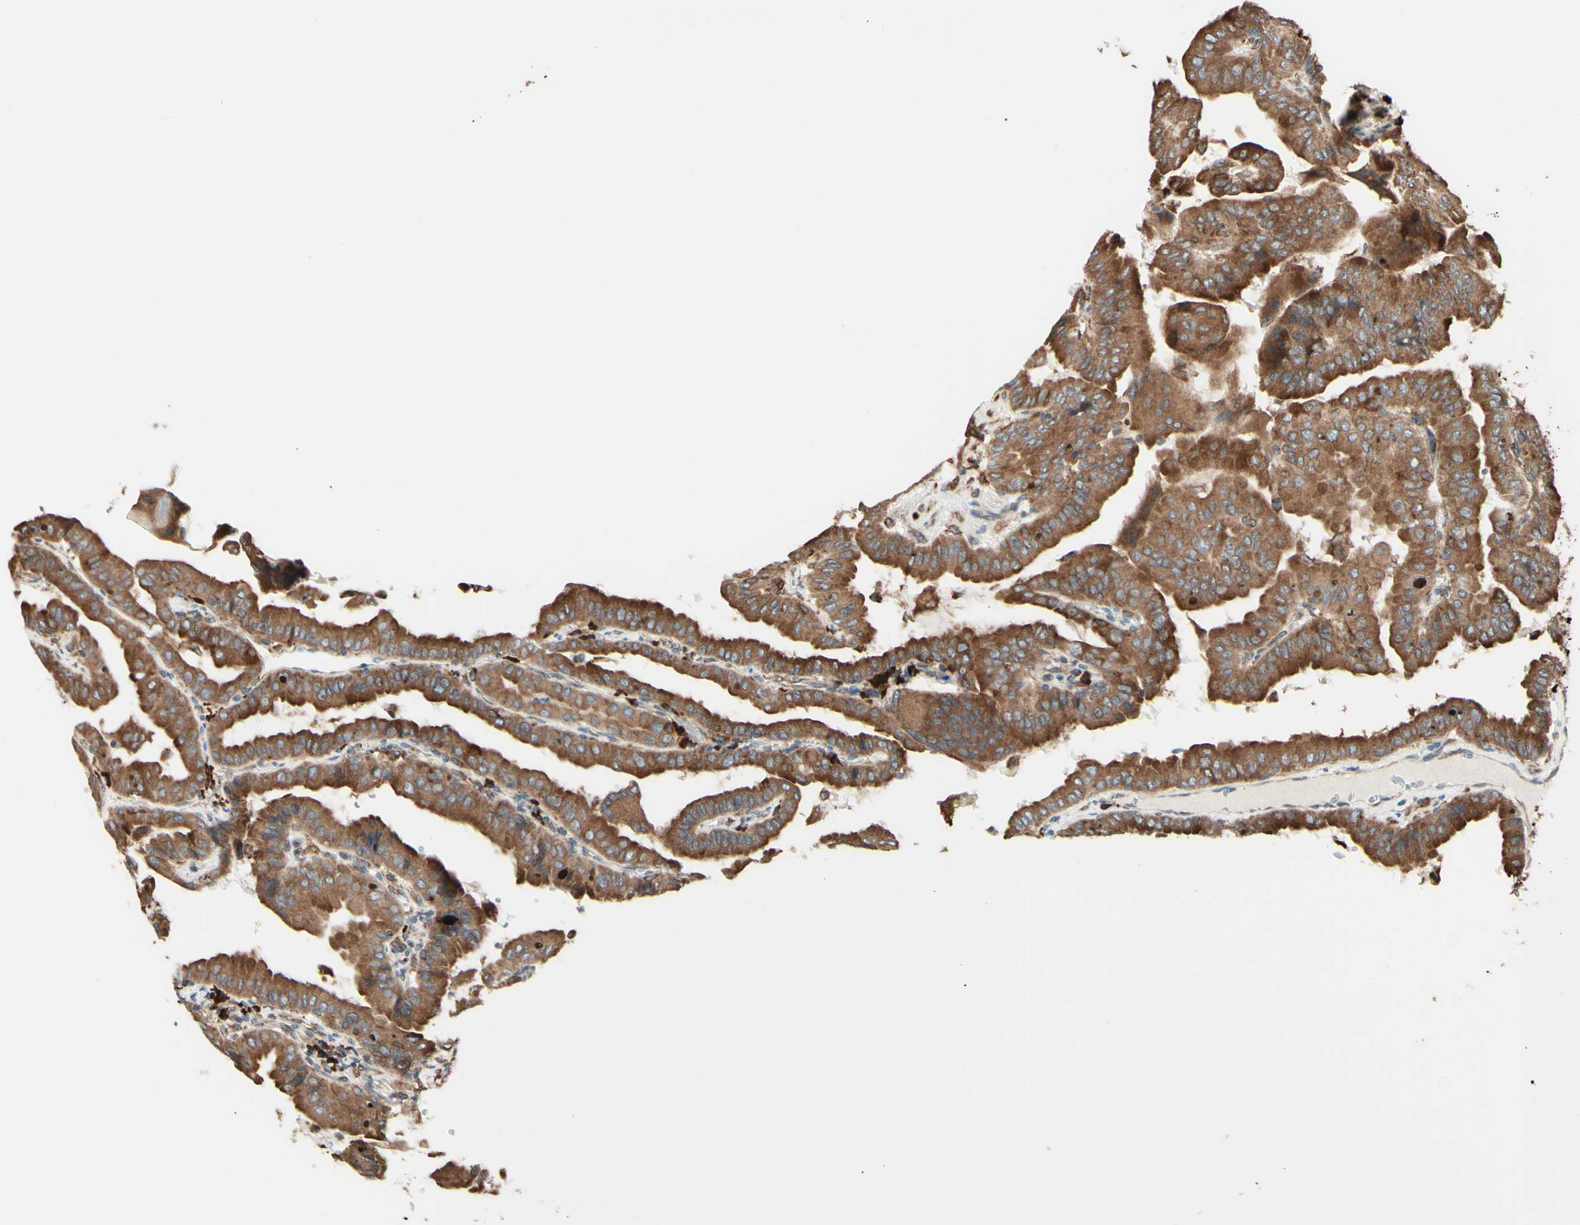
{"staining": {"intensity": "moderate", "quantity": ">75%", "location": "cytoplasmic/membranous"}, "tissue": "thyroid cancer", "cell_type": "Tumor cells", "image_type": "cancer", "snomed": [{"axis": "morphology", "description": "Papillary adenocarcinoma, NOS"}, {"axis": "topography", "description": "Thyroid gland"}], "caption": "Immunohistochemical staining of papillary adenocarcinoma (thyroid) reveals medium levels of moderate cytoplasmic/membranous protein expression in approximately >75% of tumor cells.", "gene": "DNAJB11", "patient": {"sex": "male", "age": 33}}